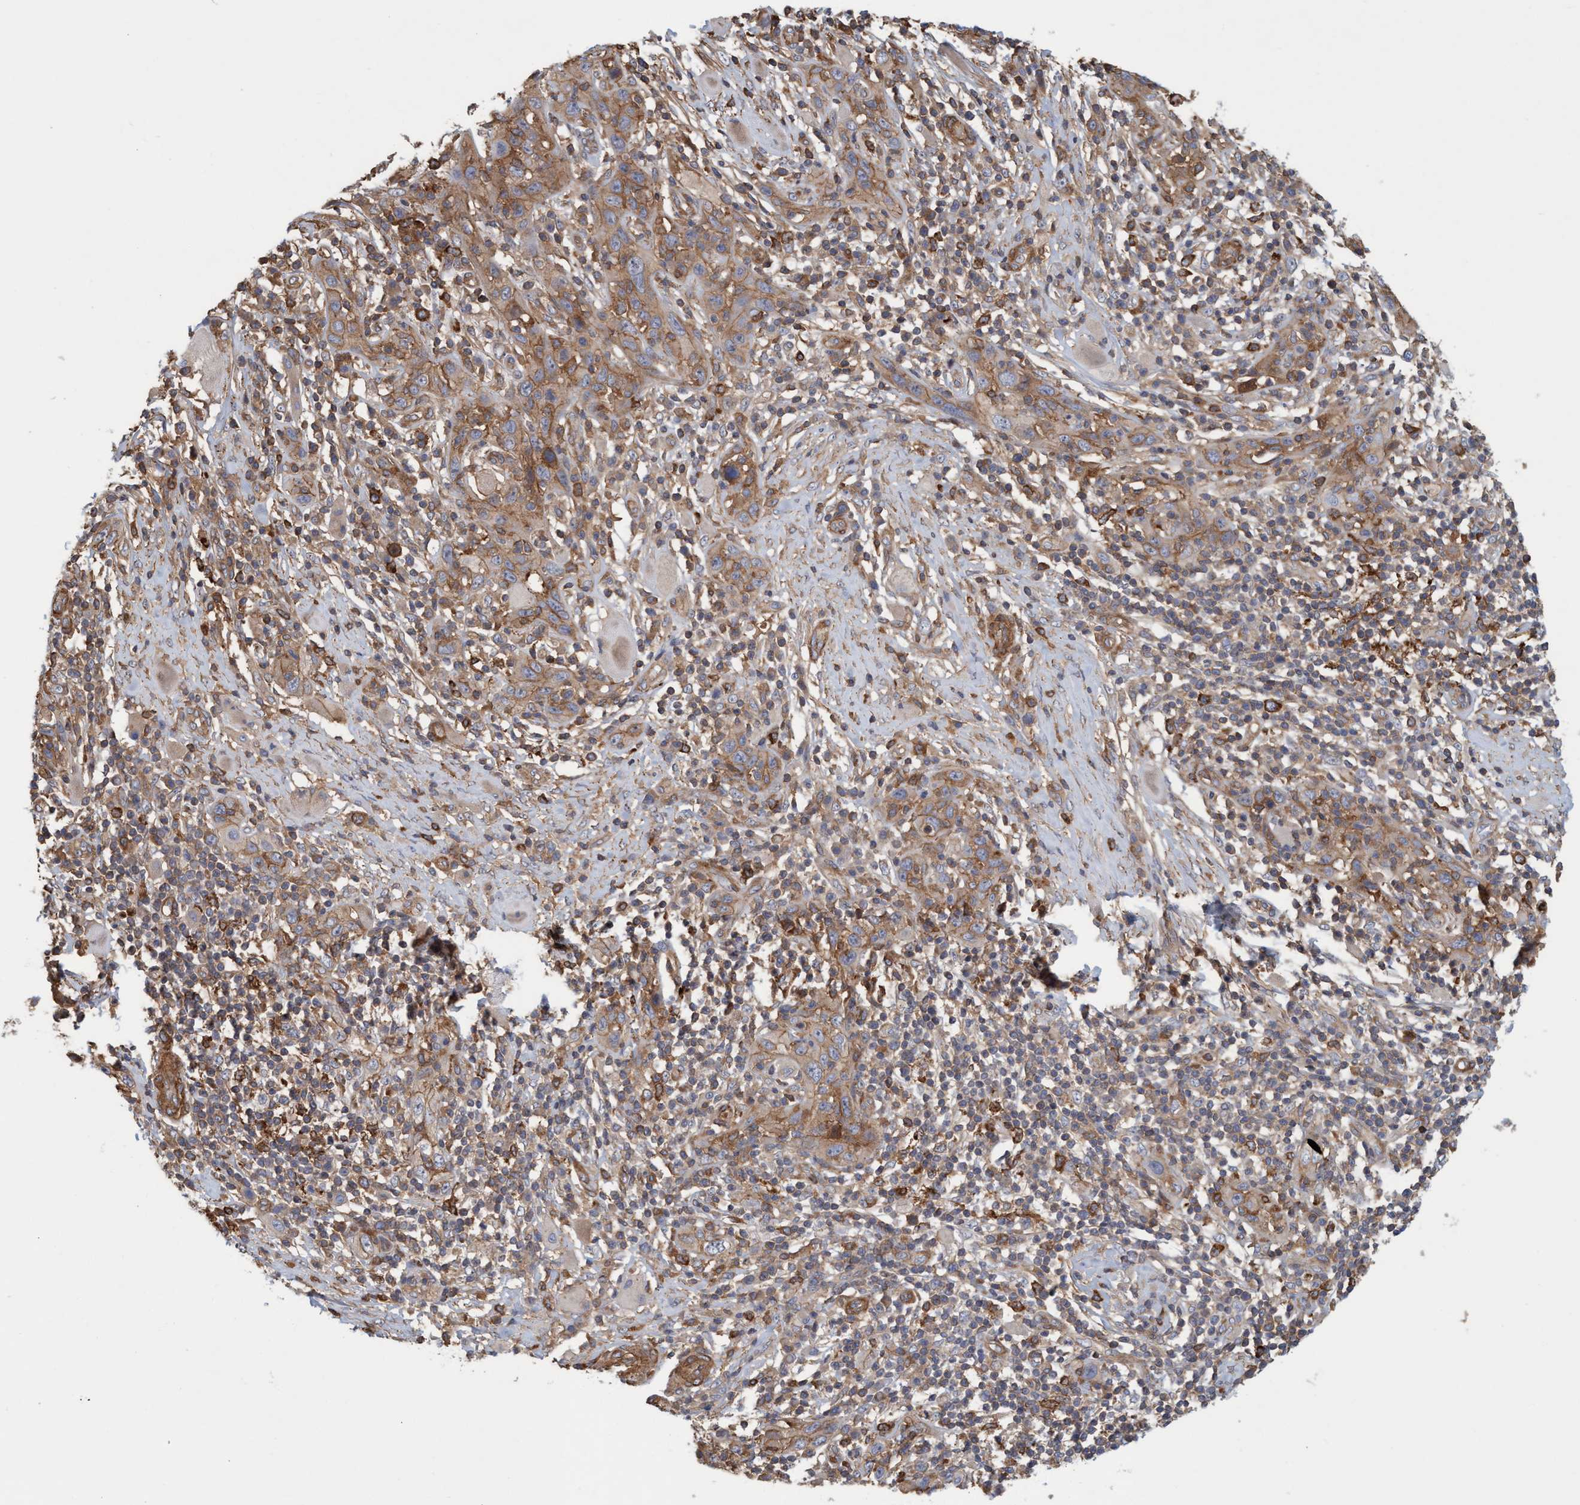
{"staining": {"intensity": "moderate", "quantity": ">75%", "location": "cytoplasmic/membranous"}, "tissue": "skin cancer", "cell_type": "Tumor cells", "image_type": "cancer", "snomed": [{"axis": "morphology", "description": "Squamous cell carcinoma, NOS"}, {"axis": "topography", "description": "Skin"}], "caption": "Immunohistochemical staining of human skin cancer demonstrates medium levels of moderate cytoplasmic/membranous protein positivity in about >75% of tumor cells. (Brightfield microscopy of DAB IHC at high magnification).", "gene": "SPECC1", "patient": {"sex": "female", "age": 88}}